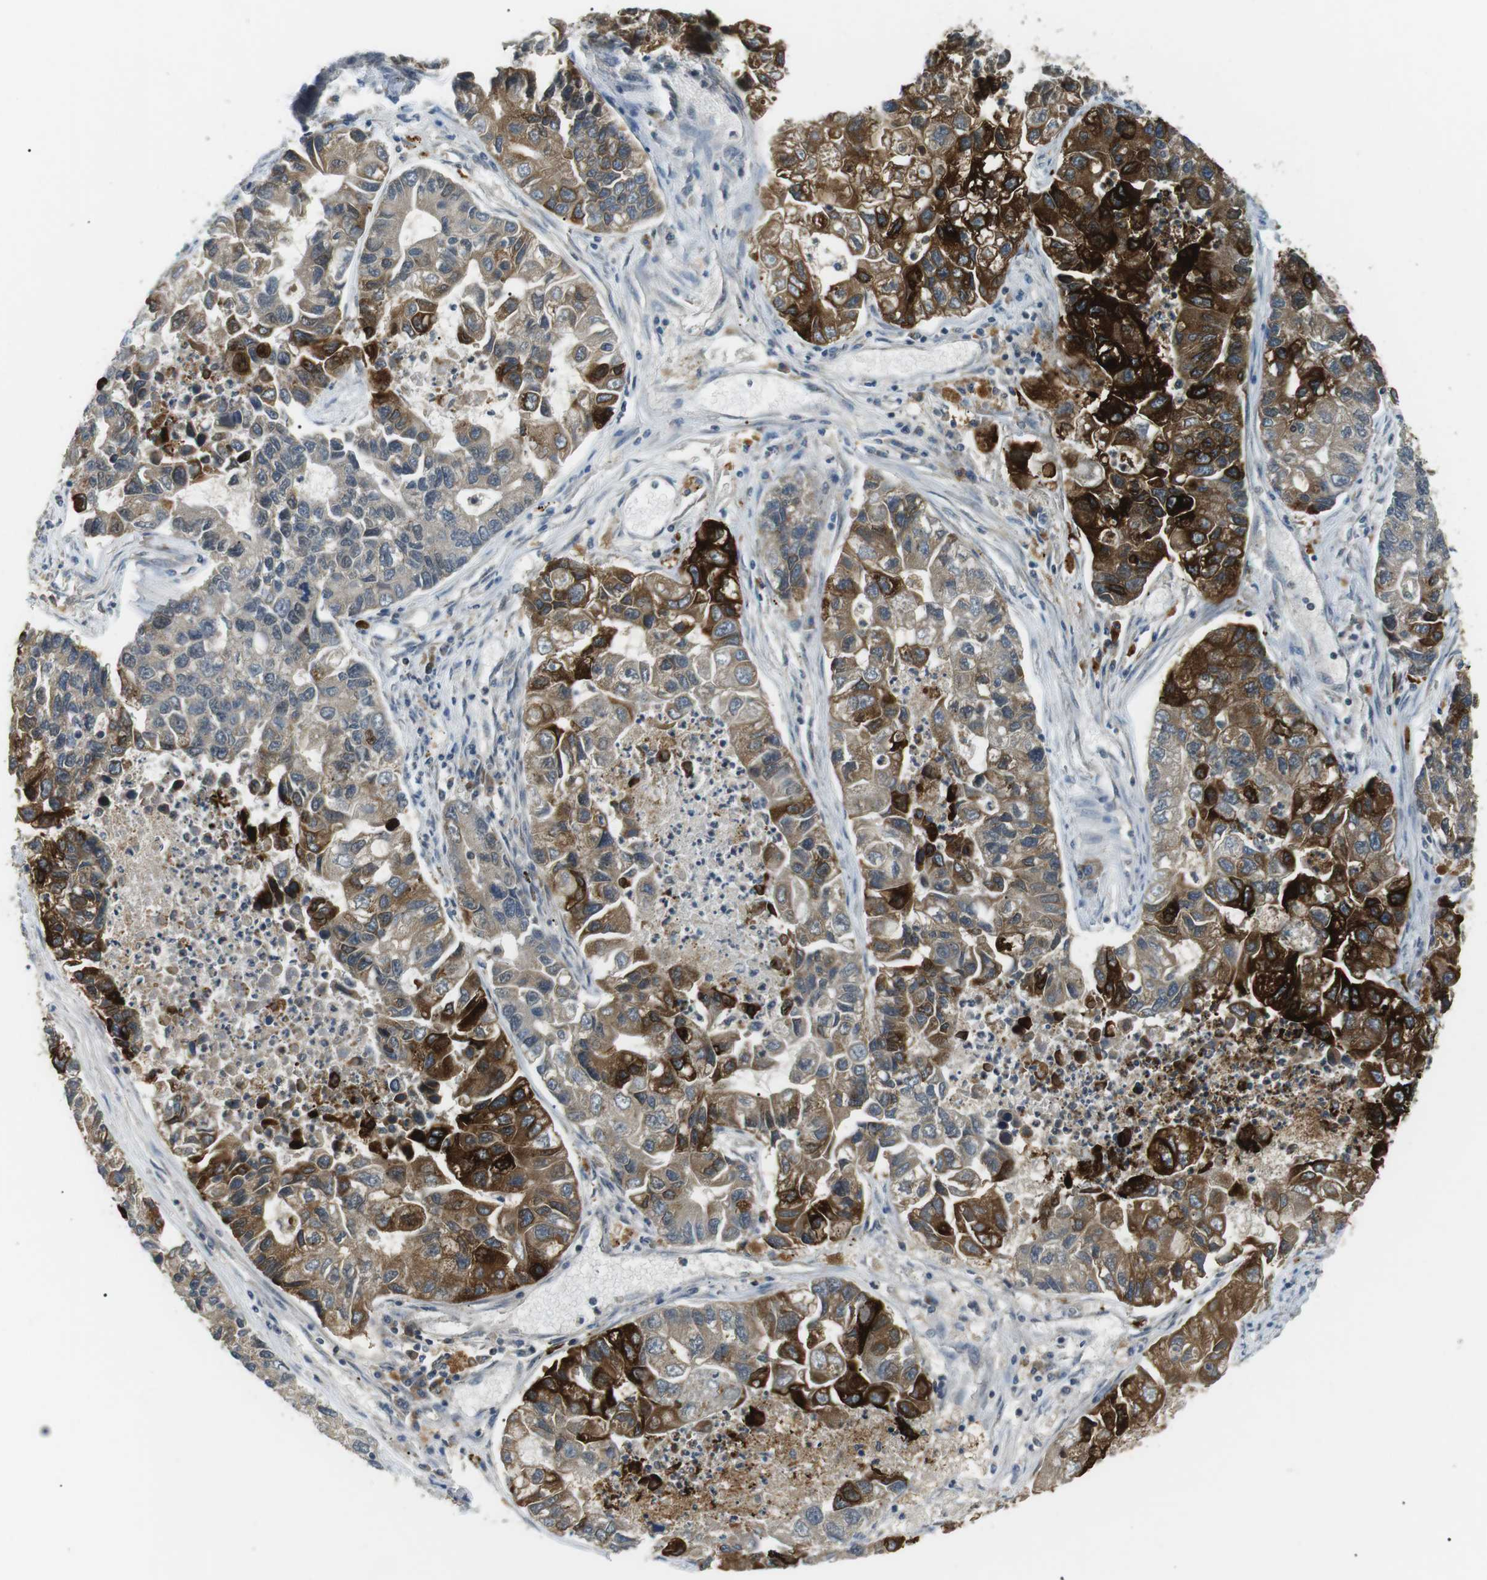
{"staining": {"intensity": "strong", "quantity": "25%-75%", "location": "cytoplasmic/membranous"}, "tissue": "lung cancer", "cell_type": "Tumor cells", "image_type": "cancer", "snomed": [{"axis": "morphology", "description": "Adenocarcinoma, NOS"}, {"axis": "topography", "description": "Lung"}], "caption": "Immunohistochemical staining of adenocarcinoma (lung) displays high levels of strong cytoplasmic/membranous positivity in about 25%-75% of tumor cells. The protein of interest is stained brown, and the nuclei are stained in blue (DAB (3,3'-diaminobenzidine) IHC with brightfield microscopy, high magnification).", "gene": "ORAI3", "patient": {"sex": "female", "age": 51}}